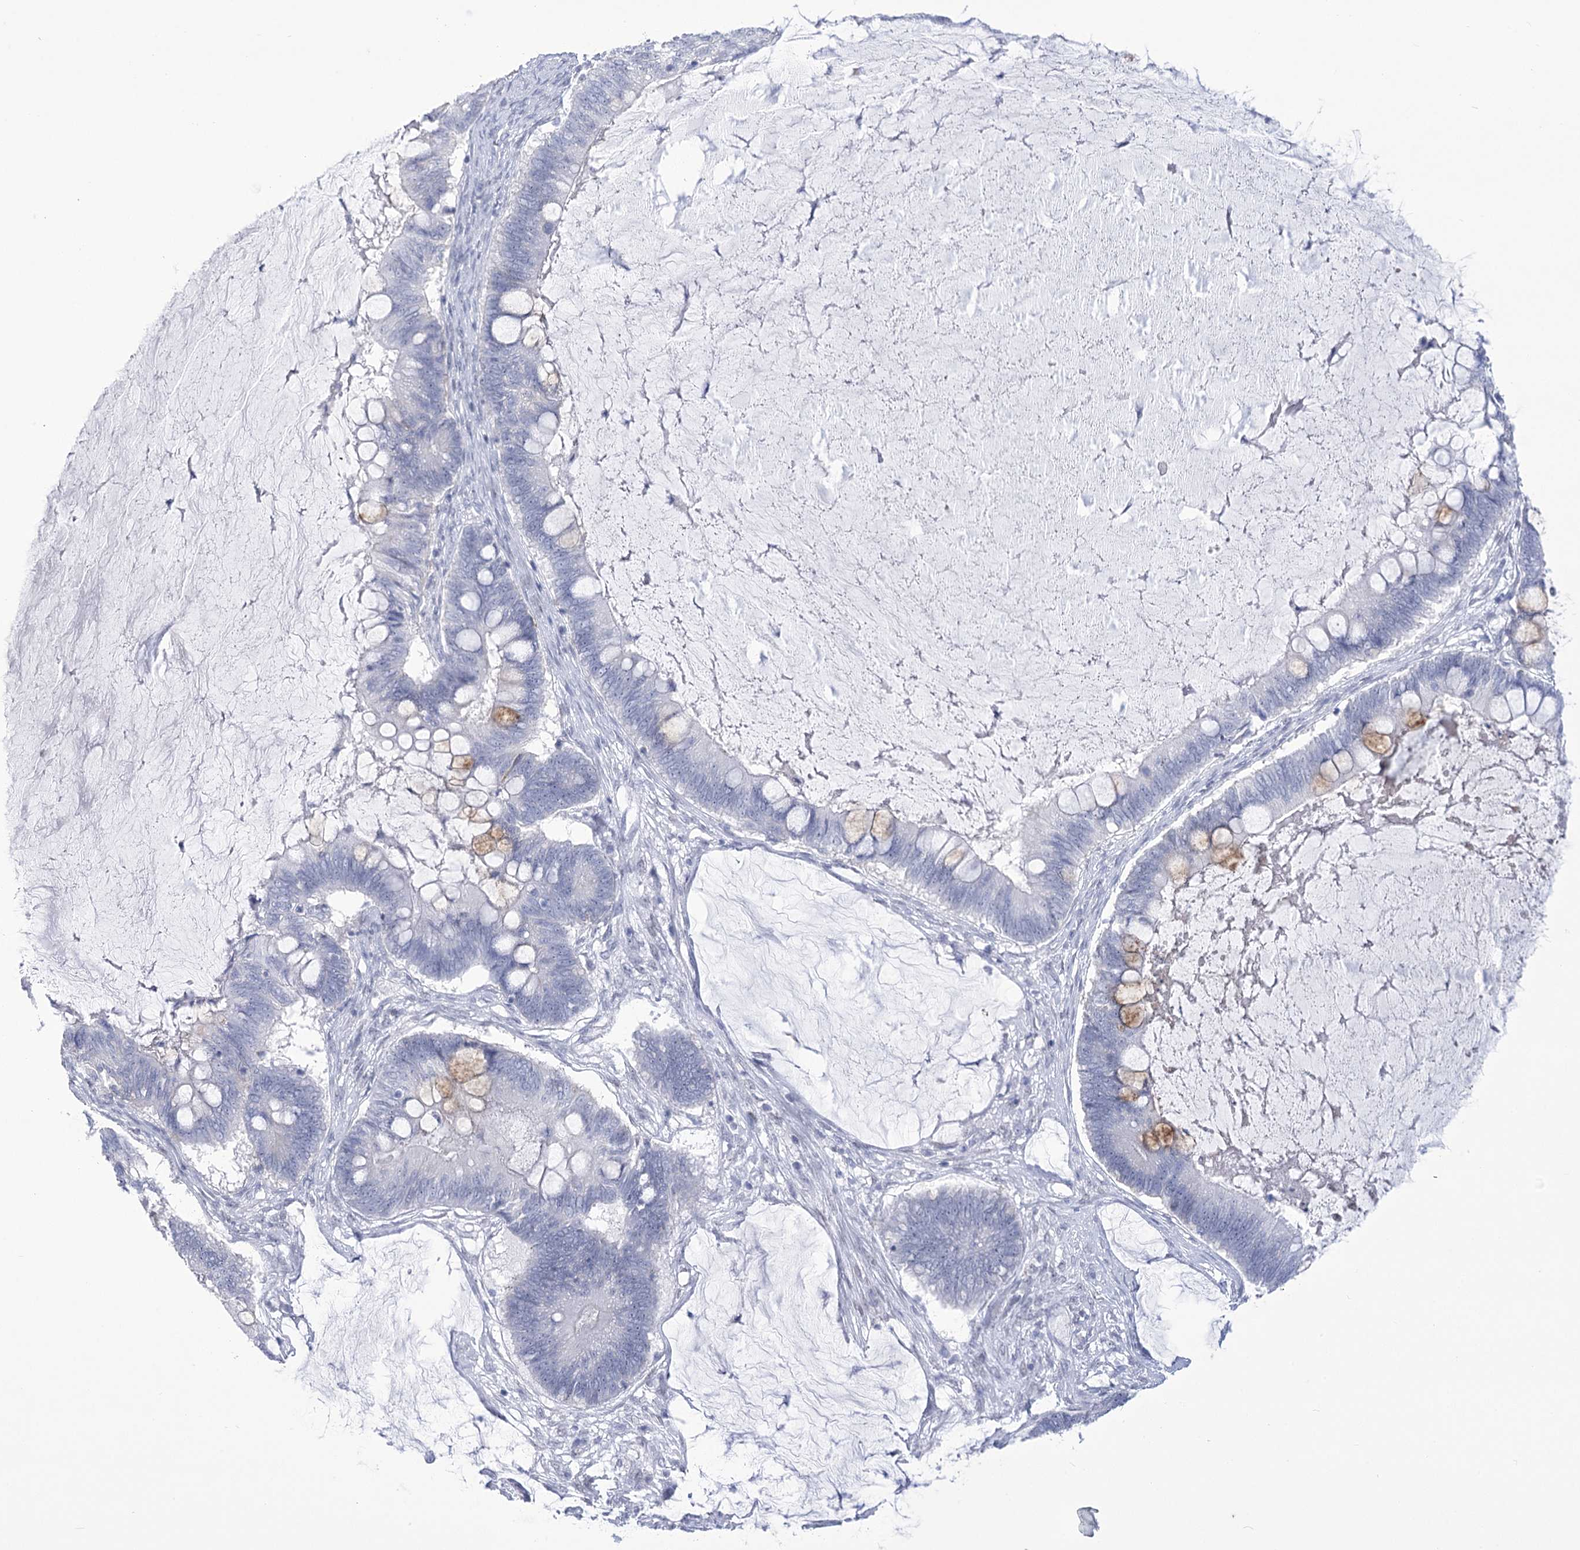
{"staining": {"intensity": "moderate", "quantity": "<25%", "location": "cytoplasmic/membranous"}, "tissue": "ovarian cancer", "cell_type": "Tumor cells", "image_type": "cancer", "snomed": [{"axis": "morphology", "description": "Cystadenocarcinoma, mucinous, NOS"}, {"axis": "topography", "description": "Ovary"}], "caption": "Immunohistochemistry photomicrograph of neoplastic tissue: ovarian cancer stained using immunohistochemistry demonstrates low levels of moderate protein expression localized specifically in the cytoplasmic/membranous of tumor cells, appearing as a cytoplasmic/membranous brown color.", "gene": "HORMAD1", "patient": {"sex": "female", "age": 61}}